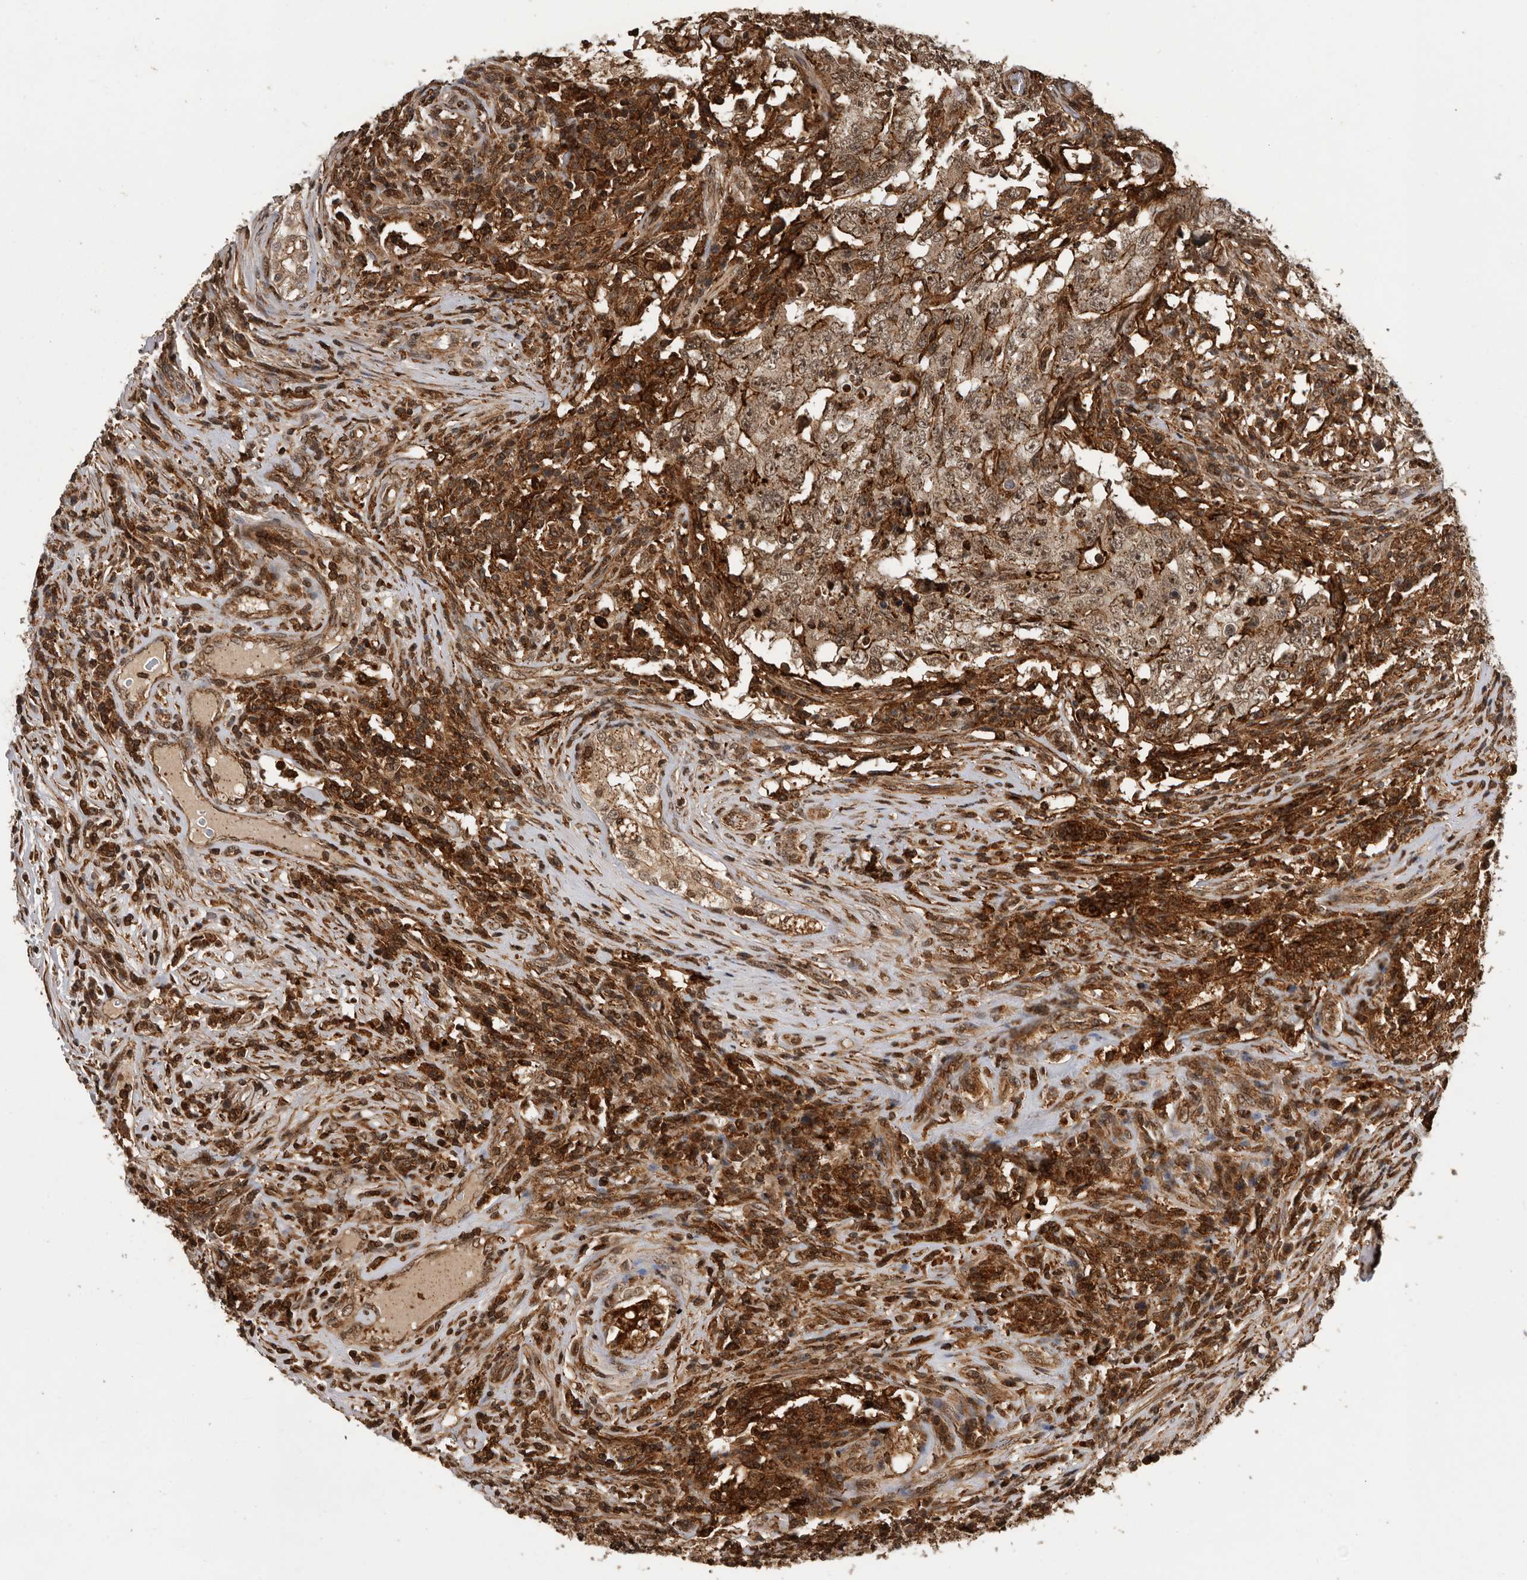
{"staining": {"intensity": "strong", "quantity": "25%-75%", "location": "cytoplasmic/membranous"}, "tissue": "testis cancer", "cell_type": "Tumor cells", "image_type": "cancer", "snomed": [{"axis": "morphology", "description": "Carcinoma, Embryonal, NOS"}, {"axis": "topography", "description": "Testis"}], "caption": "Immunohistochemistry (IHC) (DAB) staining of human testis cancer displays strong cytoplasmic/membranous protein staining in approximately 25%-75% of tumor cells. (DAB (3,3'-diaminobenzidine) IHC, brown staining for protein, blue staining for nuclei).", "gene": "RNF157", "patient": {"sex": "male", "age": 26}}